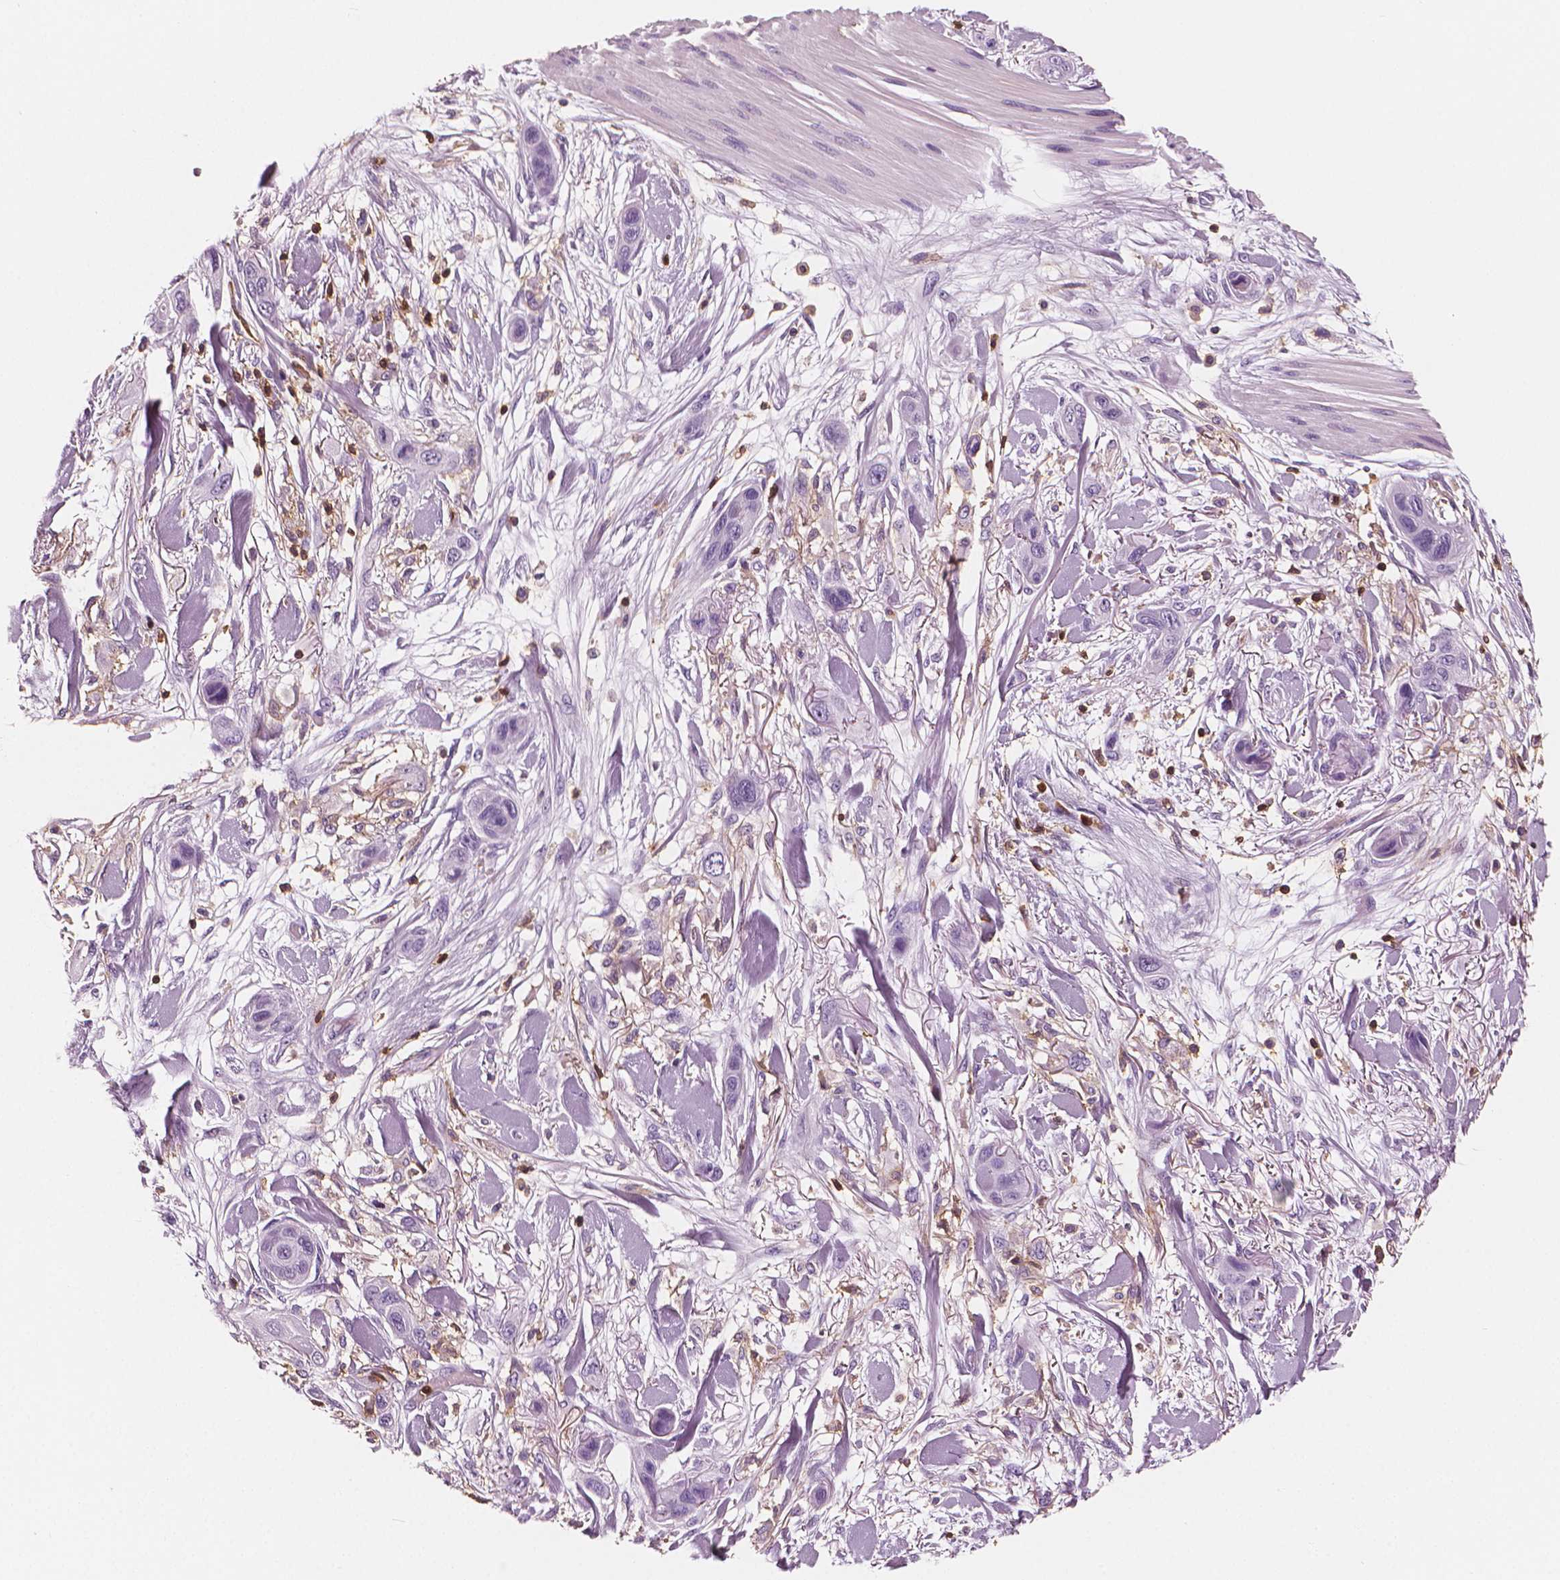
{"staining": {"intensity": "negative", "quantity": "none", "location": "none"}, "tissue": "skin cancer", "cell_type": "Tumor cells", "image_type": "cancer", "snomed": [{"axis": "morphology", "description": "Squamous cell carcinoma, NOS"}, {"axis": "topography", "description": "Skin"}], "caption": "A micrograph of skin cancer (squamous cell carcinoma) stained for a protein displays no brown staining in tumor cells.", "gene": "PTPRC", "patient": {"sex": "male", "age": 79}}